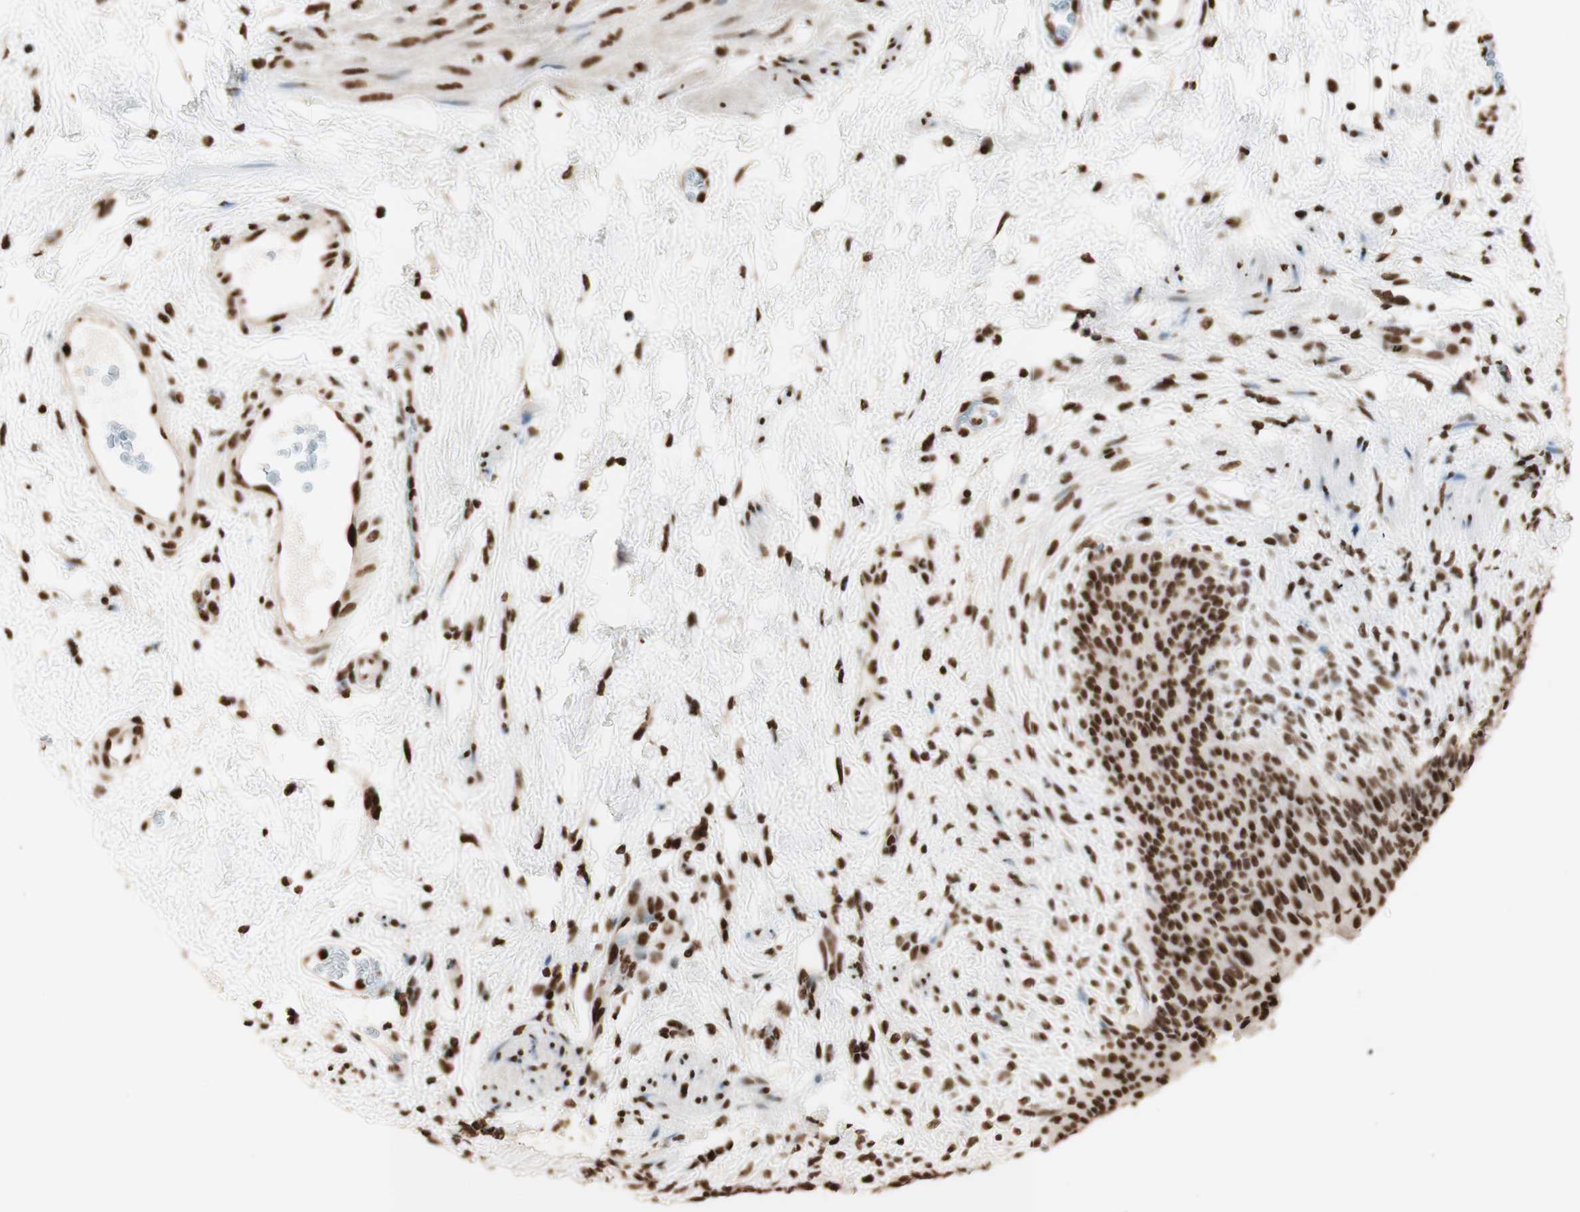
{"staining": {"intensity": "strong", "quantity": ">75%", "location": "nuclear"}, "tissue": "urinary bladder", "cell_type": "Urothelial cells", "image_type": "normal", "snomed": [{"axis": "morphology", "description": "Normal tissue, NOS"}, {"axis": "topography", "description": "Urinary bladder"}], "caption": "Immunohistochemistry (IHC) (DAB) staining of normal human urinary bladder demonstrates strong nuclear protein staining in about >75% of urothelial cells.", "gene": "HNRNPA2B1", "patient": {"sex": "female", "age": 79}}